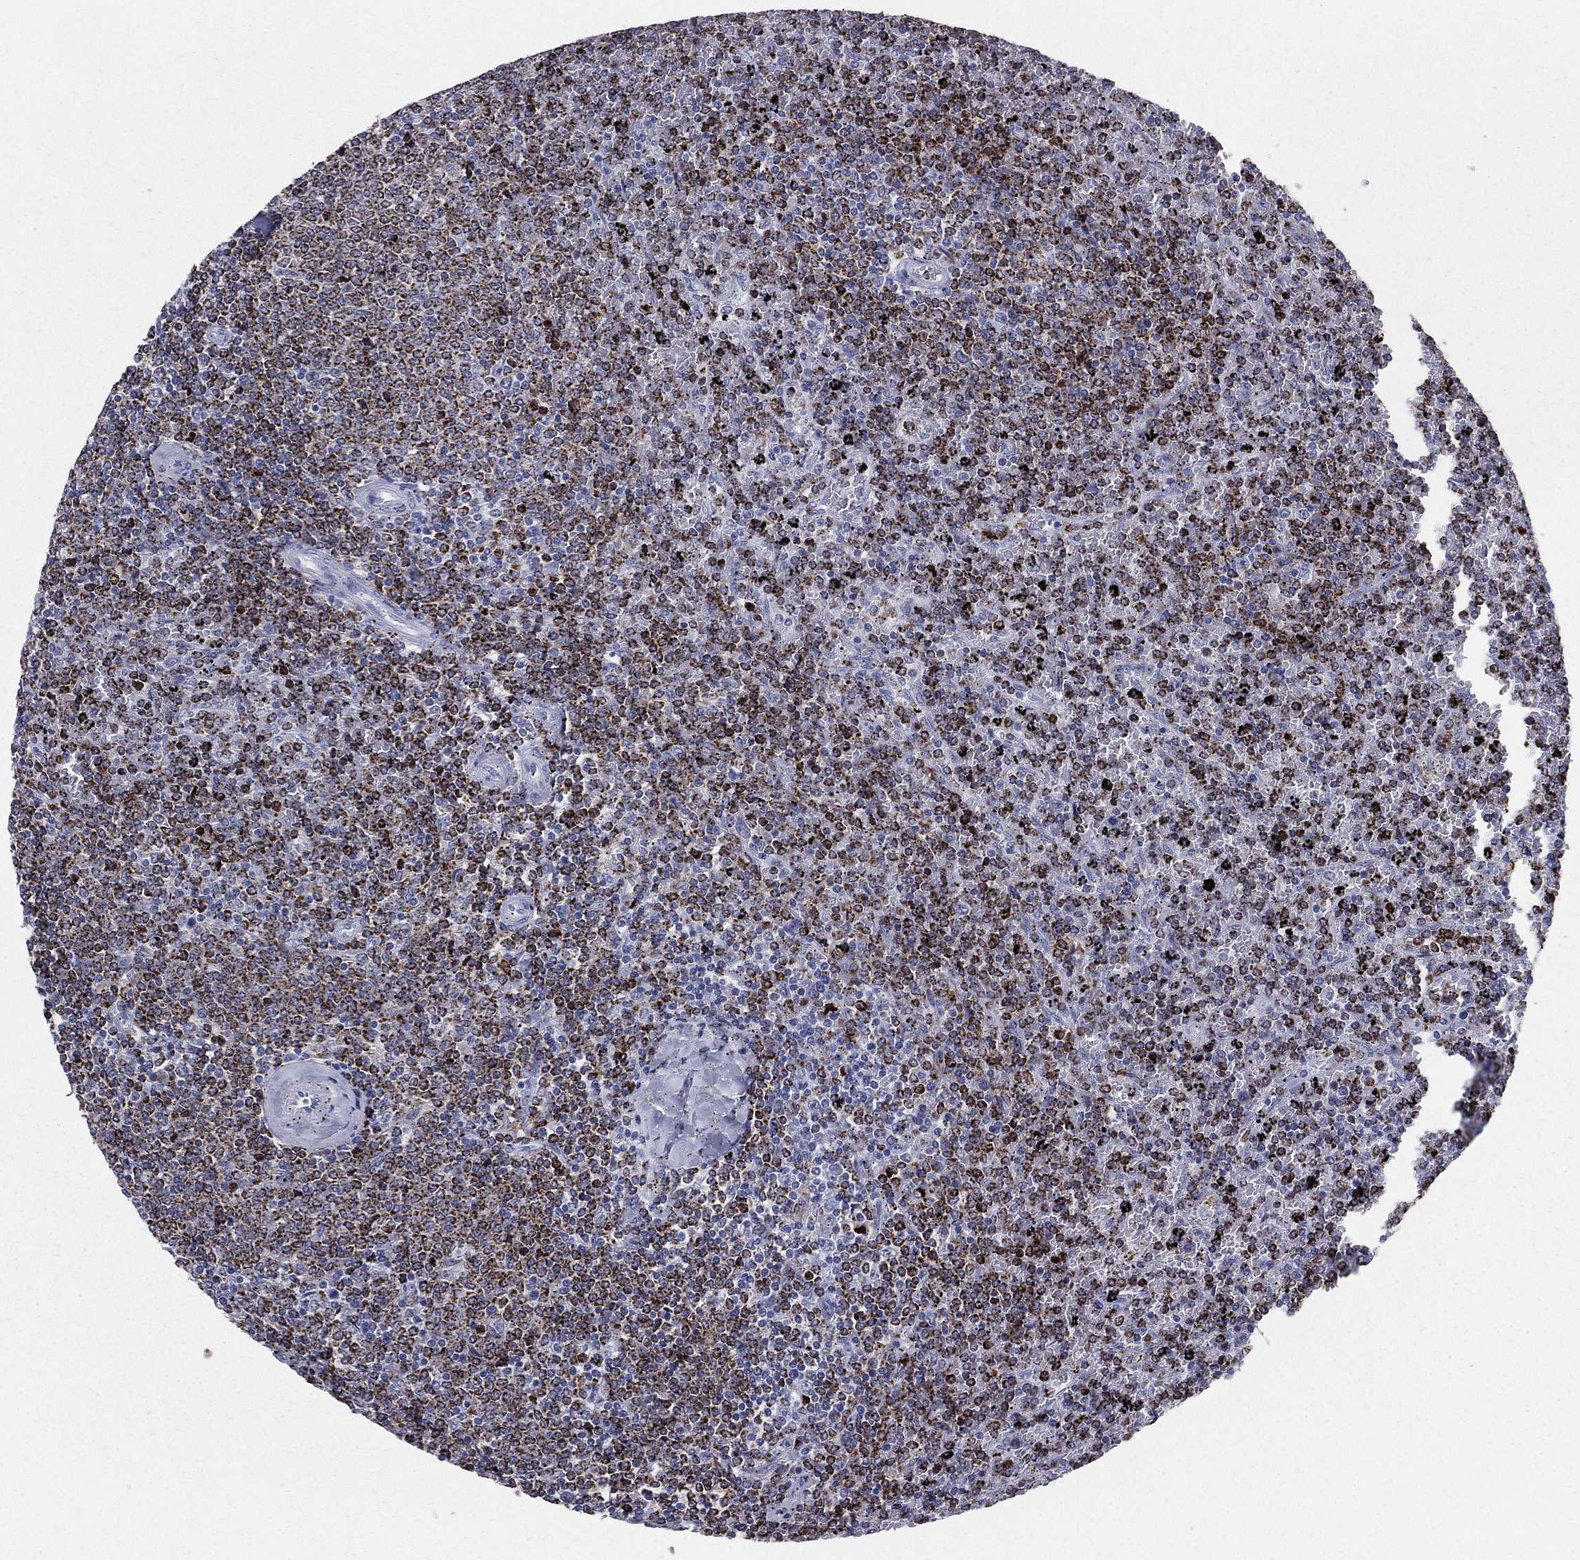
{"staining": {"intensity": "moderate", "quantity": ">75%", "location": "cytoplasmic/membranous"}, "tissue": "lymphoma", "cell_type": "Tumor cells", "image_type": "cancer", "snomed": [{"axis": "morphology", "description": "Malignant lymphoma, non-Hodgkin's type, Low grade"}, {"axis": "topography", "description": "Spleen"}], "caption": "This photomicrograph exhibits low-grade malignant lymphoma, non-Hodgkin's type stained with immunohistochemistry to label a protein in brown. The cytoplasmic/membranous of tumor cells show moderate positivity for the protein. Nuclei are counter-stained blue.", "gene": "HLA-DOA", "patient": {"sex": "female", "age": 77}}